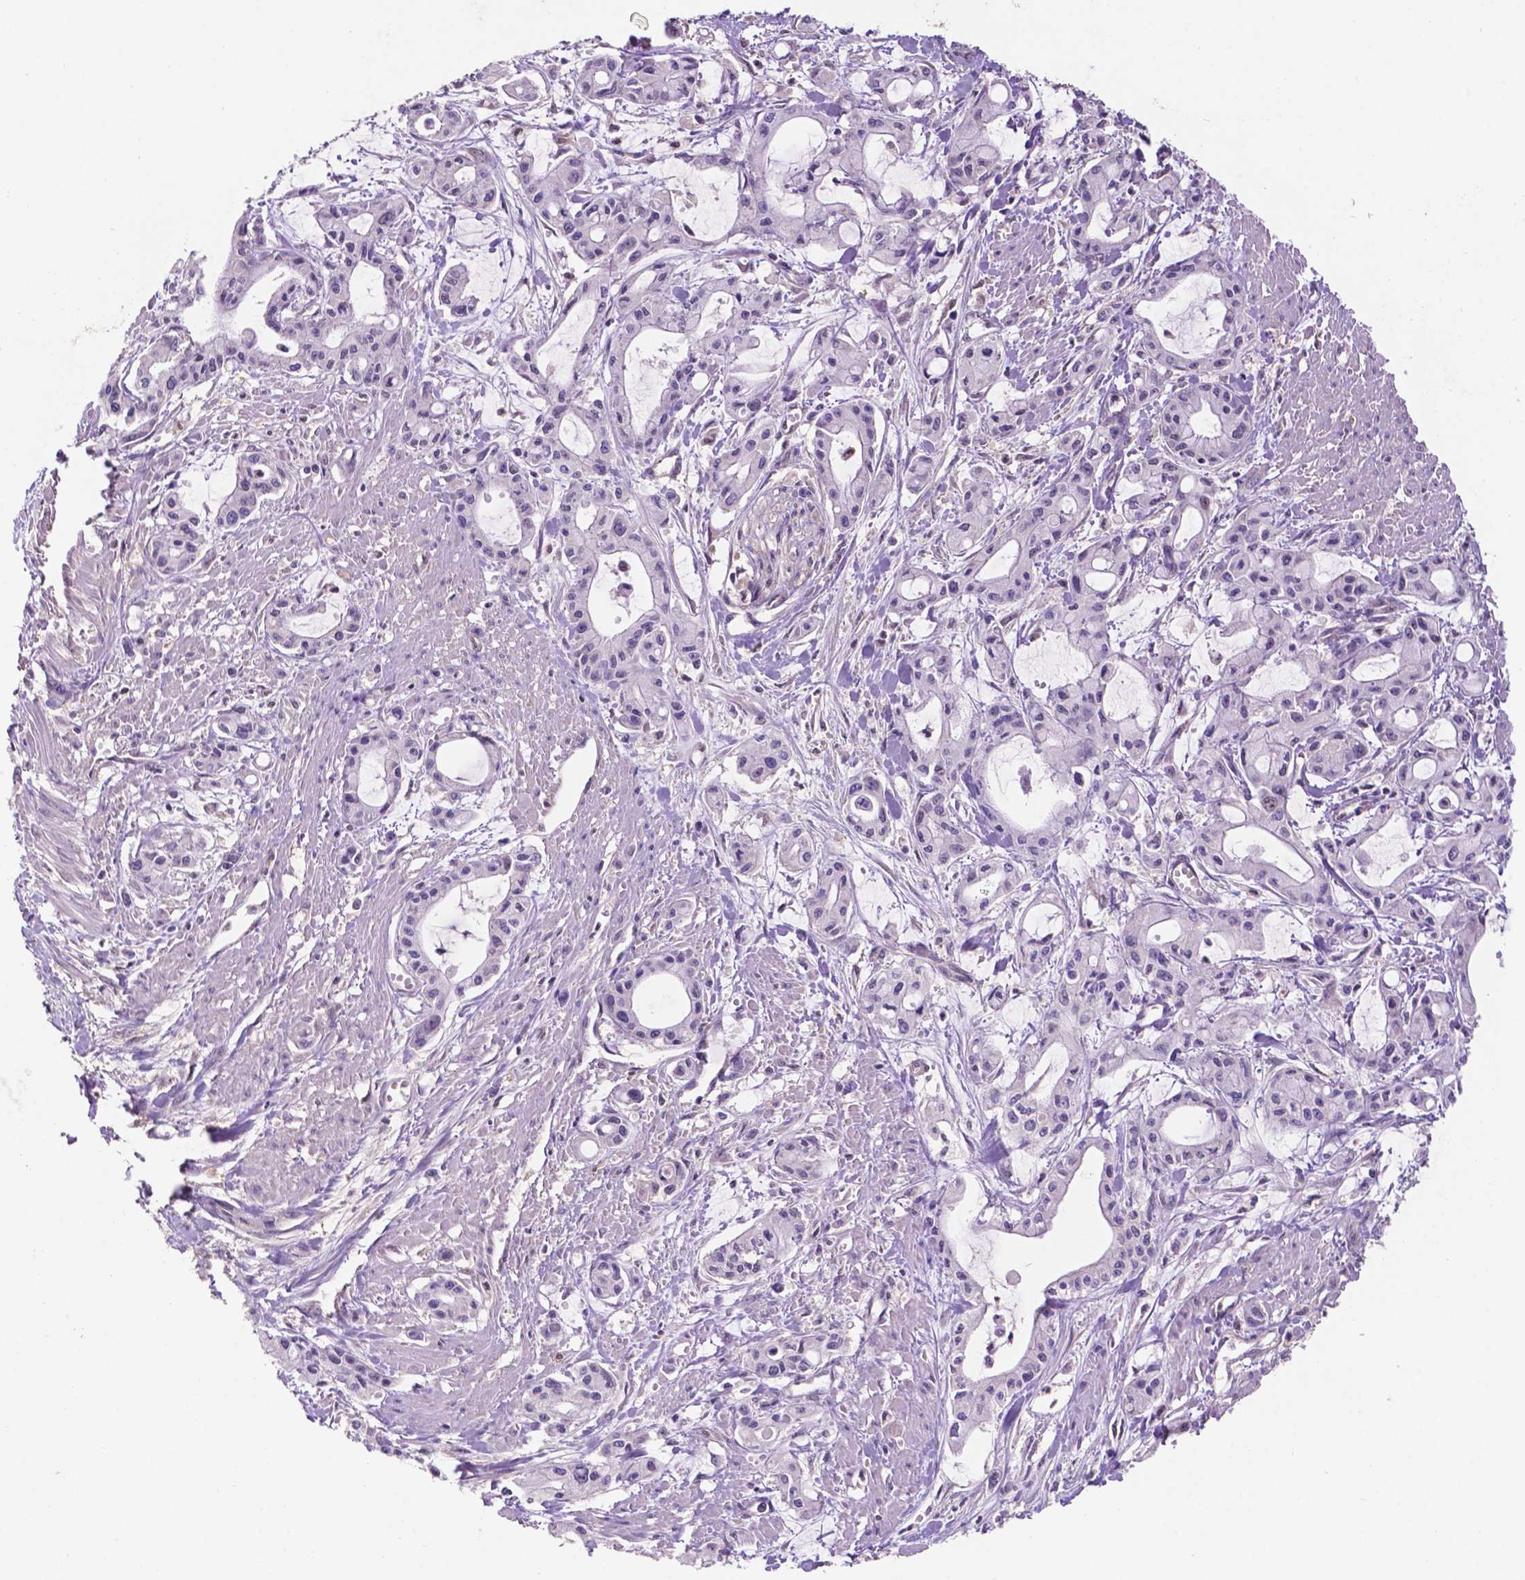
{"staining": {"intensity": "negative", "quantity": "none", "location": "none"}, "tissue": "pancreatic cancer", "cell_type": "Tumor cells", "image_type": "cancer", "snomed": [{"axis": "morphology", "description": "Adenocarcinoma, NOS"}, {"axis": "topography", "description": "Pancreas"}], "caption": "There is no significant expression in tumor cells of adenocarcinoma (pancreatic).", "gene": "UBE2L6", "patient": {"sex": "male", "age": 48}}